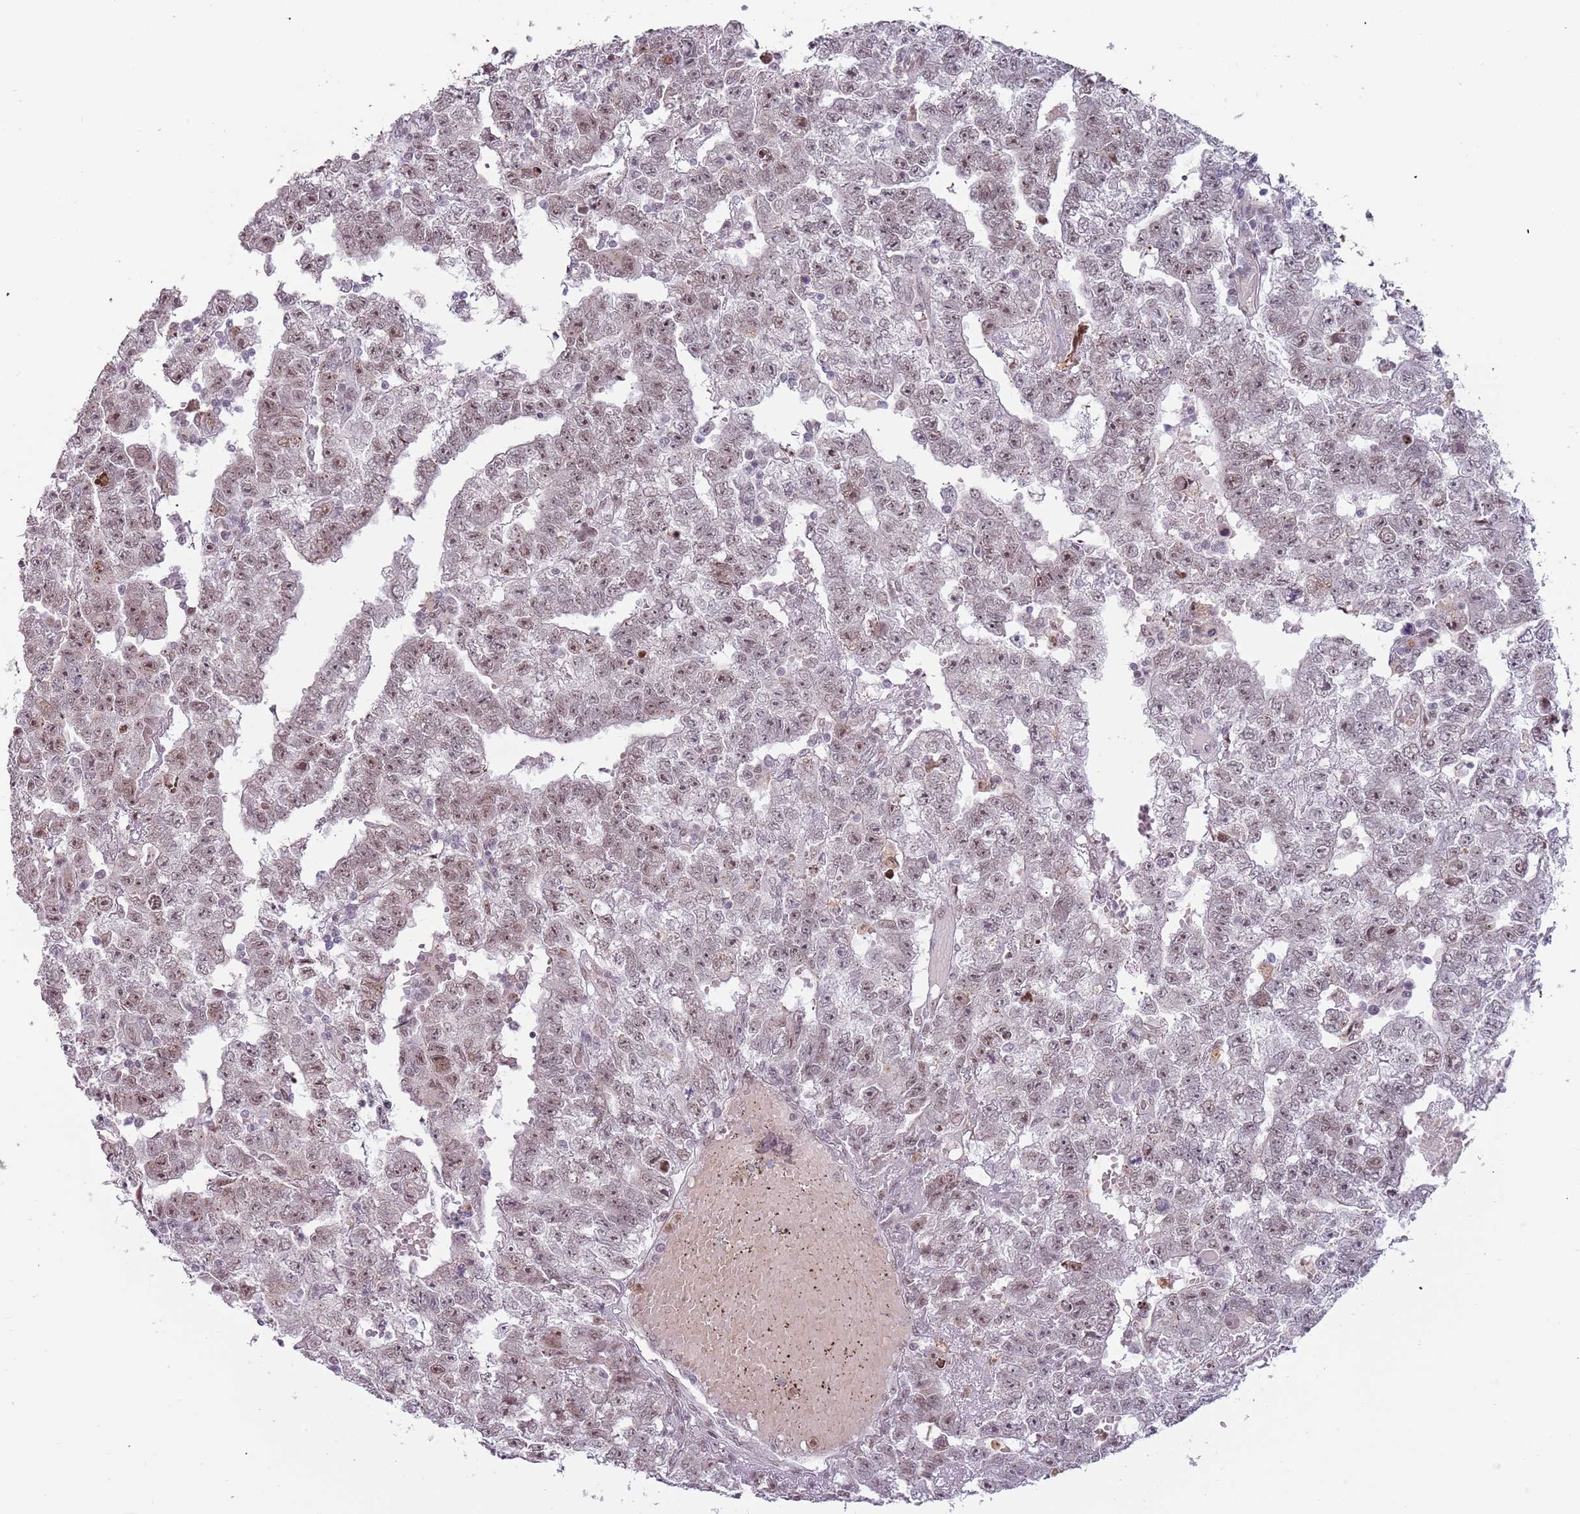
{"staining": {"intensity": "moderate", "quantity": ">75%", "location": "nuclear"}, "tissue": "testis cancer", "cell_type": "Tumor cells", "image_type": "cancer", "snomed": [{"axis": "morphology", "description": "Carcinoma, Embryonal, NOS"}, {"axis": "topography", "description": "Testis"}], "caption": "Protein expression analysis of human embryonal carcinoma (testis) reveals moderate nuclear positivity in about >75% of tumor cells.", "gene": "REXO4", "patient": {"sex": "male", "age": 25}}